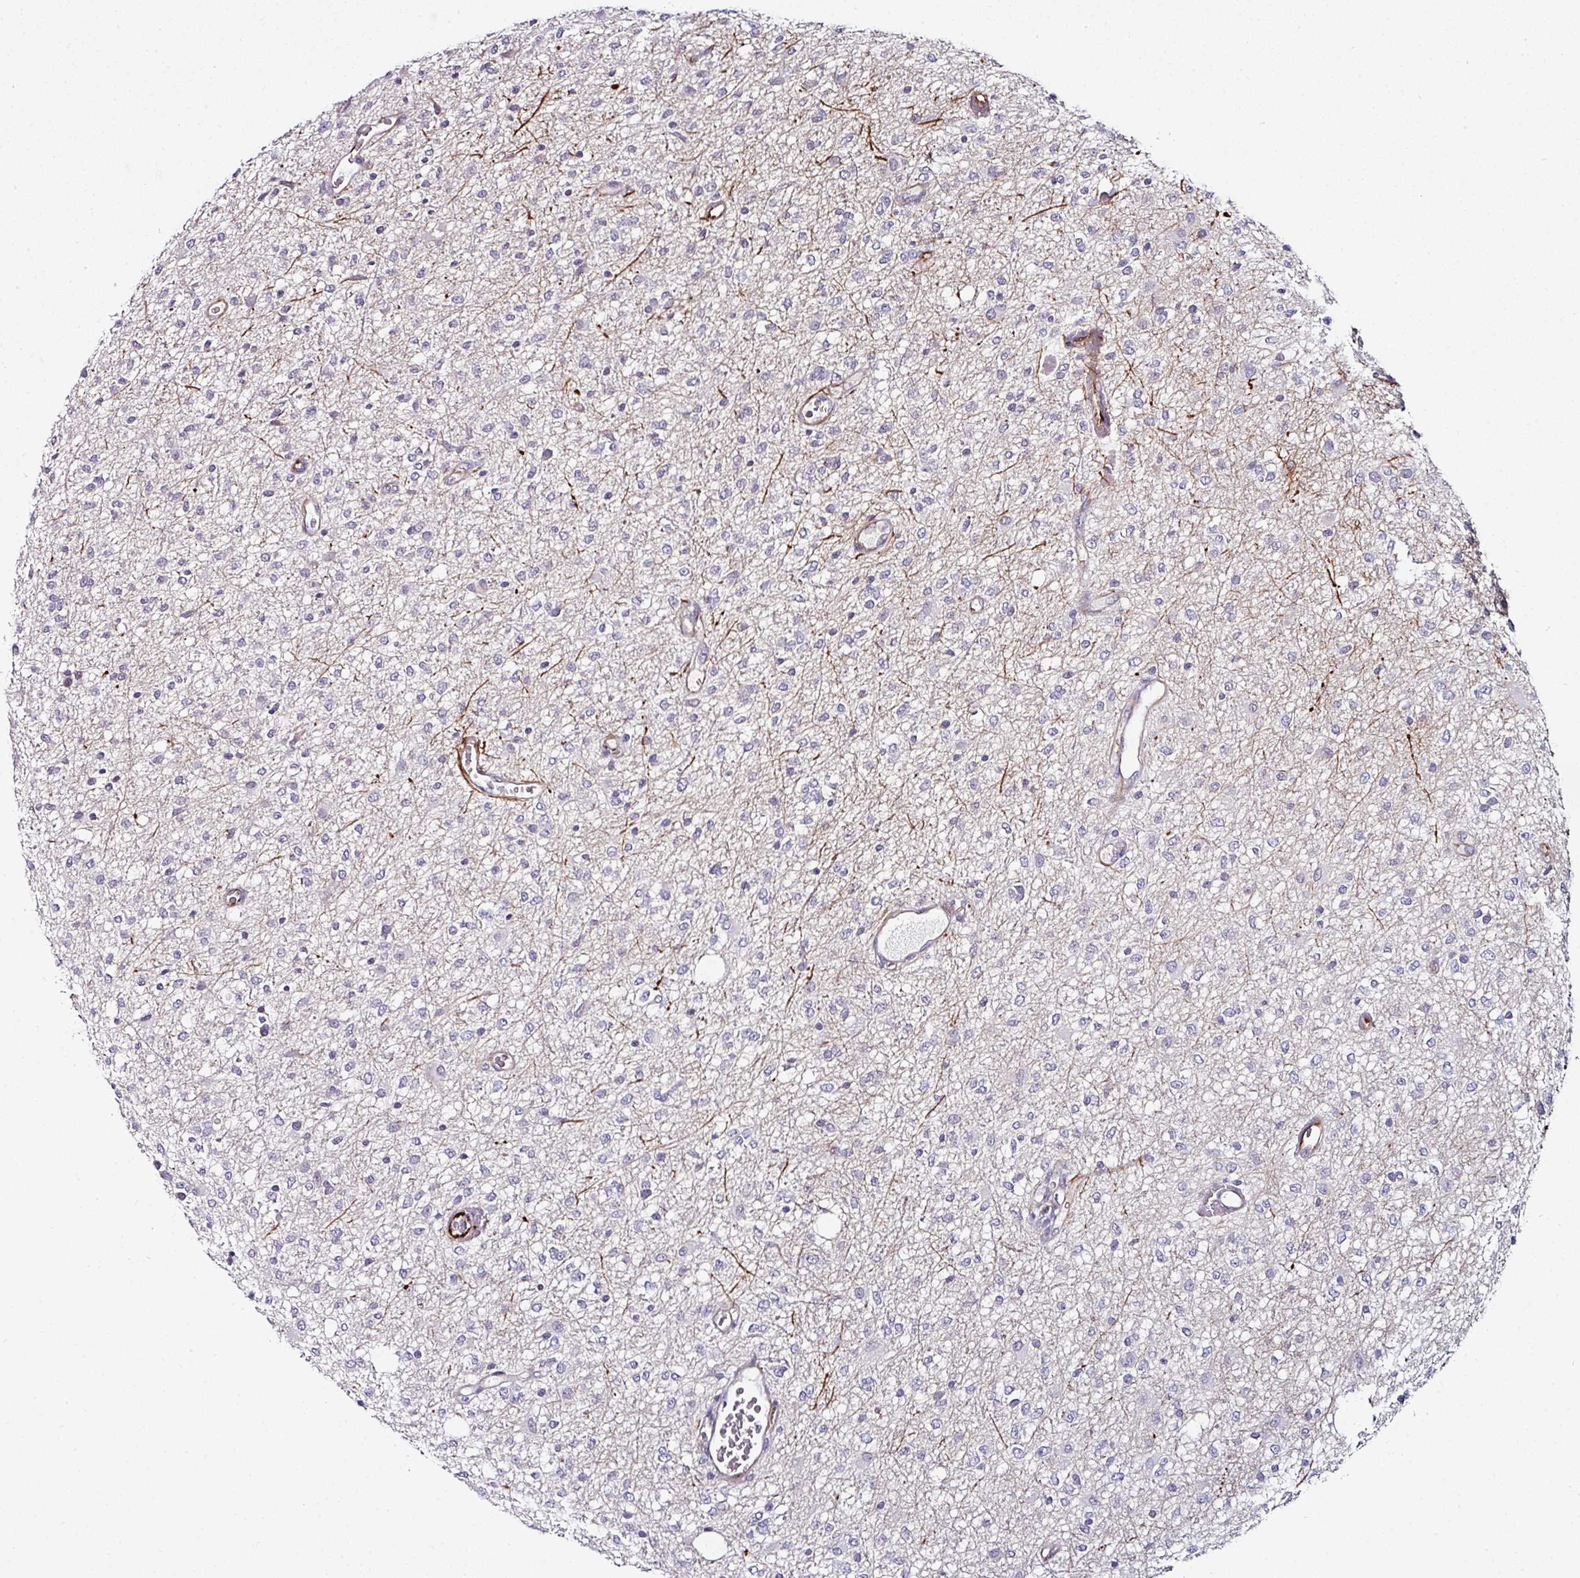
{"staining": {"intensity": "negative", "quantity": "none", "location": "none"}, "tissue": "glioma", "cell_type": "Tumor cells", "image_type": "cancer", "snomed": [{"axis": "morphology", "description": "Glioma, malignant, Low grade"}, {"axis": "topography", "description": "Cerebellum"}], "caption": "A photomicrograph of human glioma is negative for staining in tumor cells.", "gene": "TMPRSS9", "patient": {"sex": "female", "age": 5}}